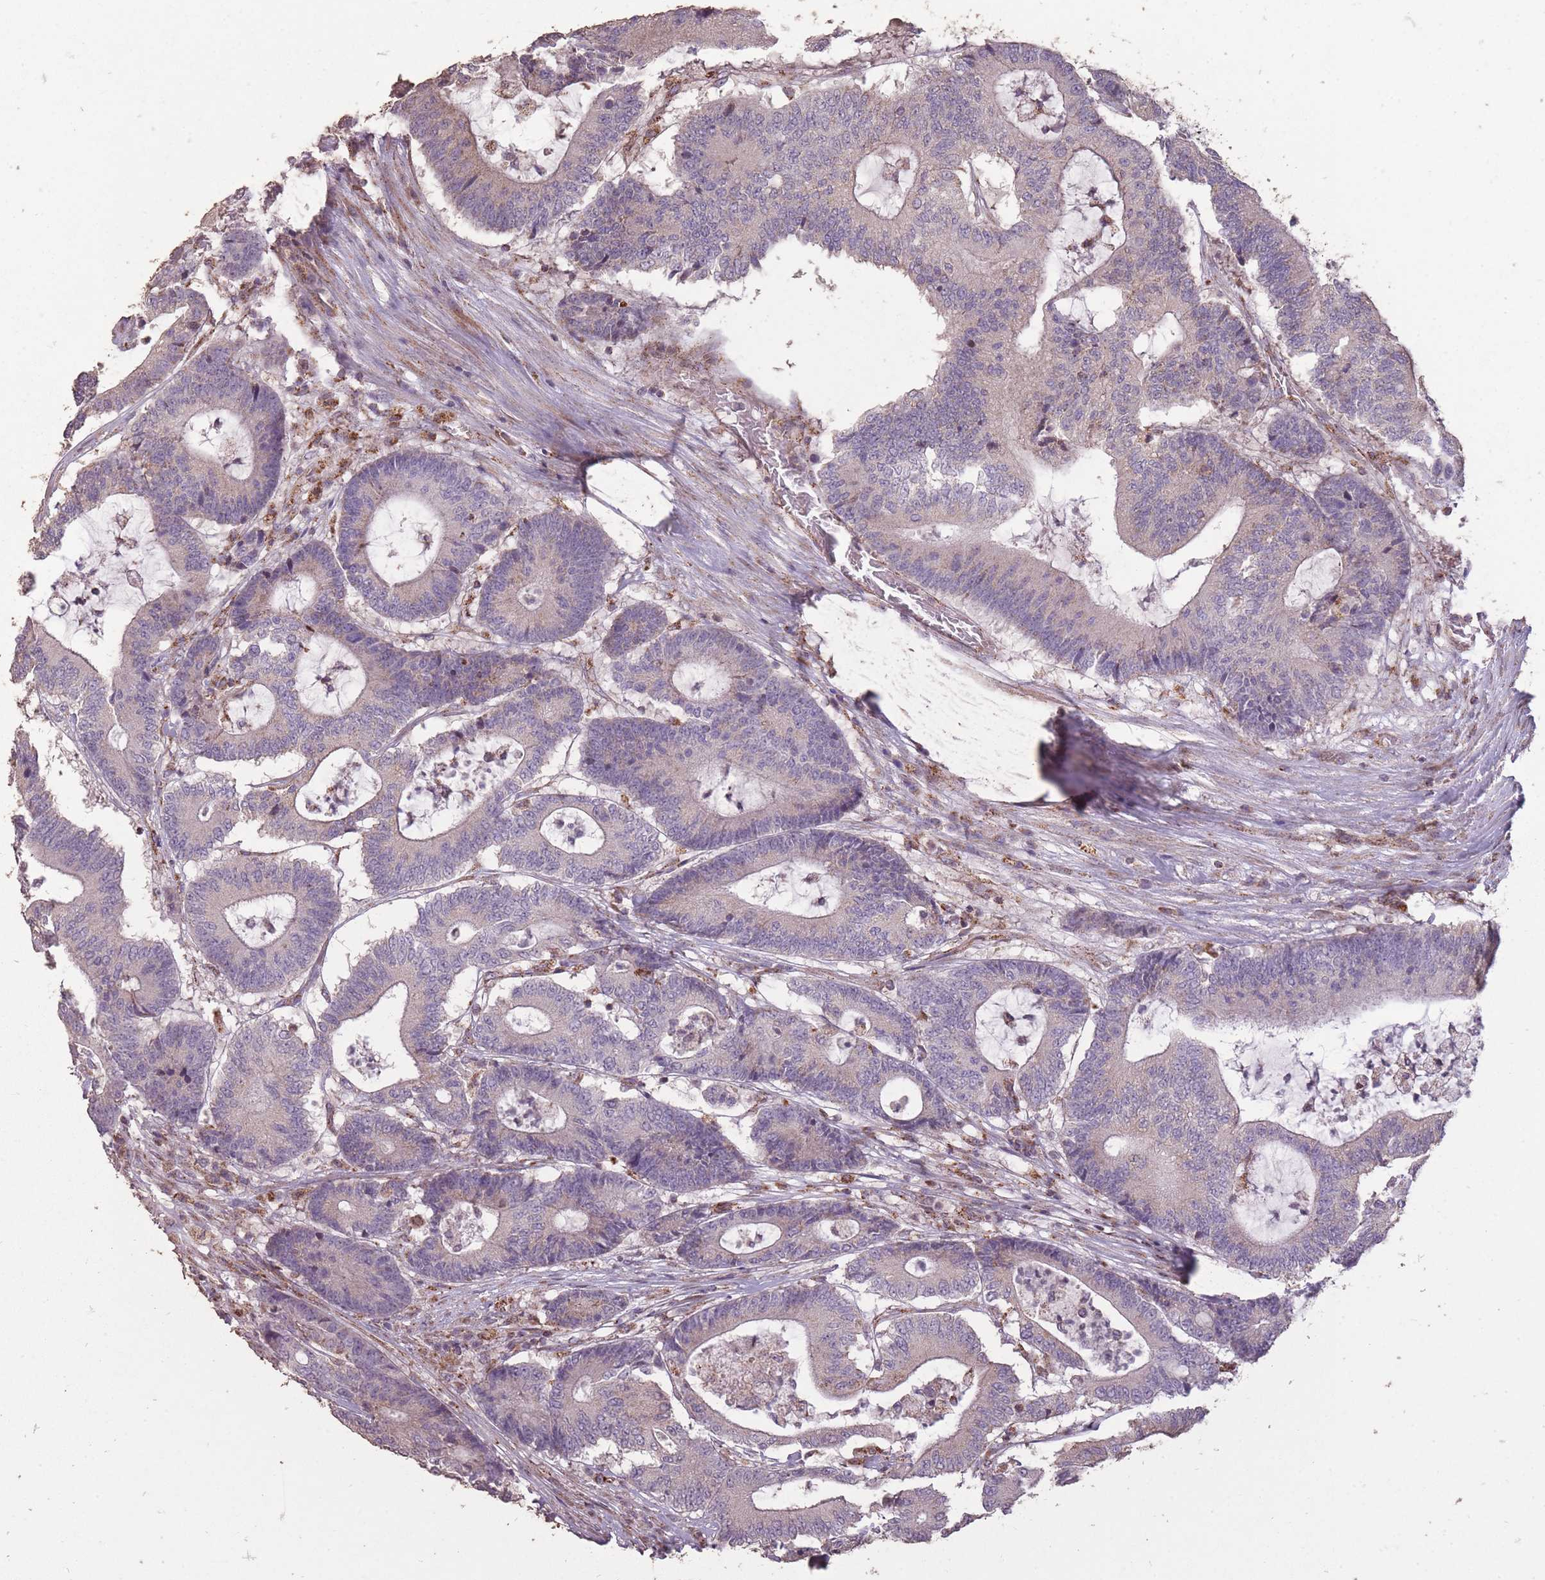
{"staining": {"intensity": "negative", "quantity": "none", "location": "none"}, "tissue": "colorectal cancer", "cell_type": "Tumor cells", "image_type": "cancer", "snomed": [{"axis": "morphology", "description": "Adenocarcinoma, NOS"}, {"axis": "topography", "description": "Colon"}], "caption": "Colorectal cancer (adenocarcinoma) was stained to show a protein in brown. There is no significant positivity in tumor cells.", "gene": "CNOT8", "patient": {"sex": "female", "age": 84}}